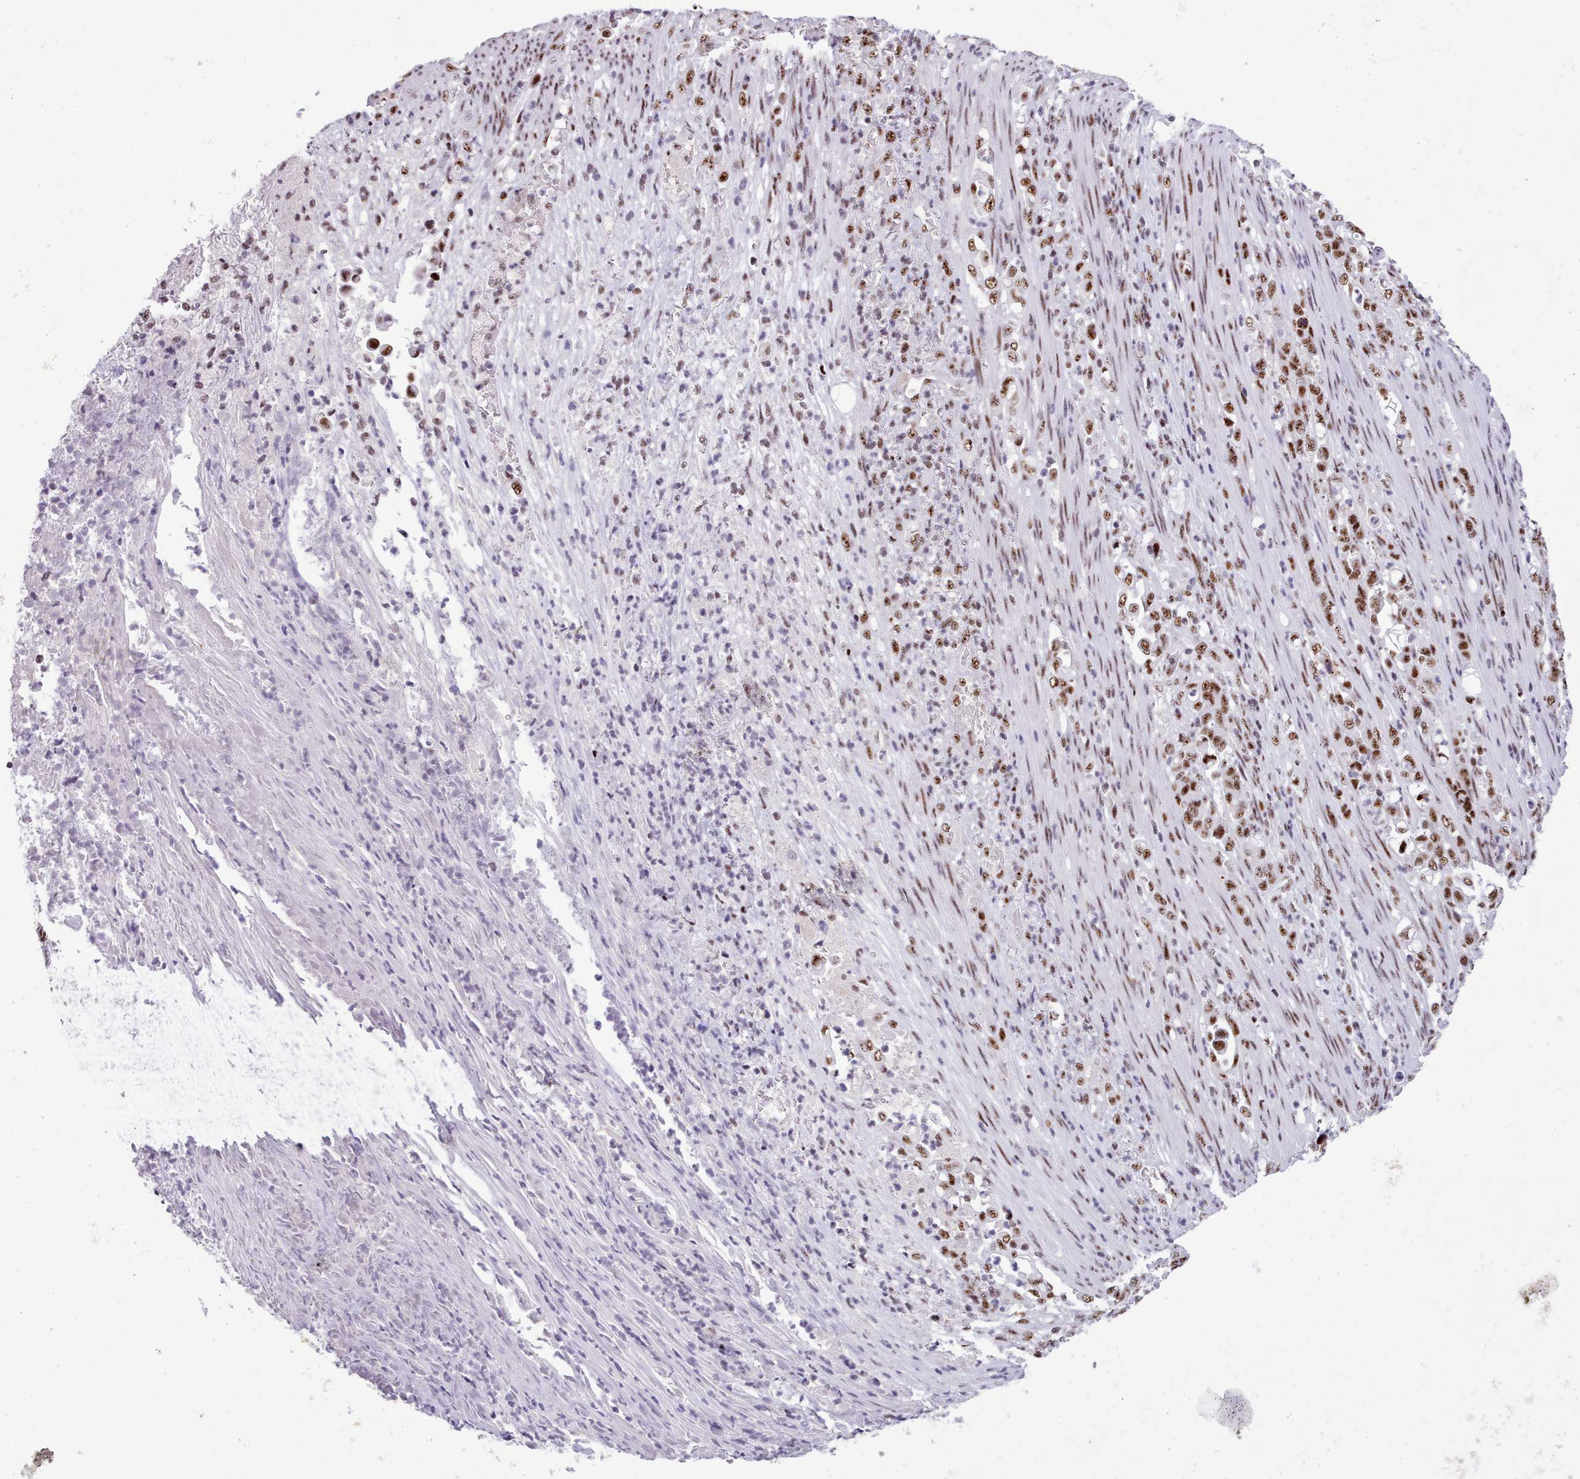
{"staining": {"intensity": "strong", "quantity": ">75%", "location": "nuclear"}, "tissue": "stomach cancer", "cell_type": "Tumor cells", "image_type": "cancer", "snomed": [{"axis": "morphology", "description": "Normal tissue, NOS"}, {"axis": "morphology", "description": "Adenocarcinoma, NOS"}, {"axis": "topography", "description": "Stomach"}], "caption": "Immunohistochemical staining of human stomach adenocarcinoma demonstrates strong nuclear protein expression in about >75% of tumor cells.", "gene": "TMEM35B", "patient": {"sex": "female", "age": 79}}